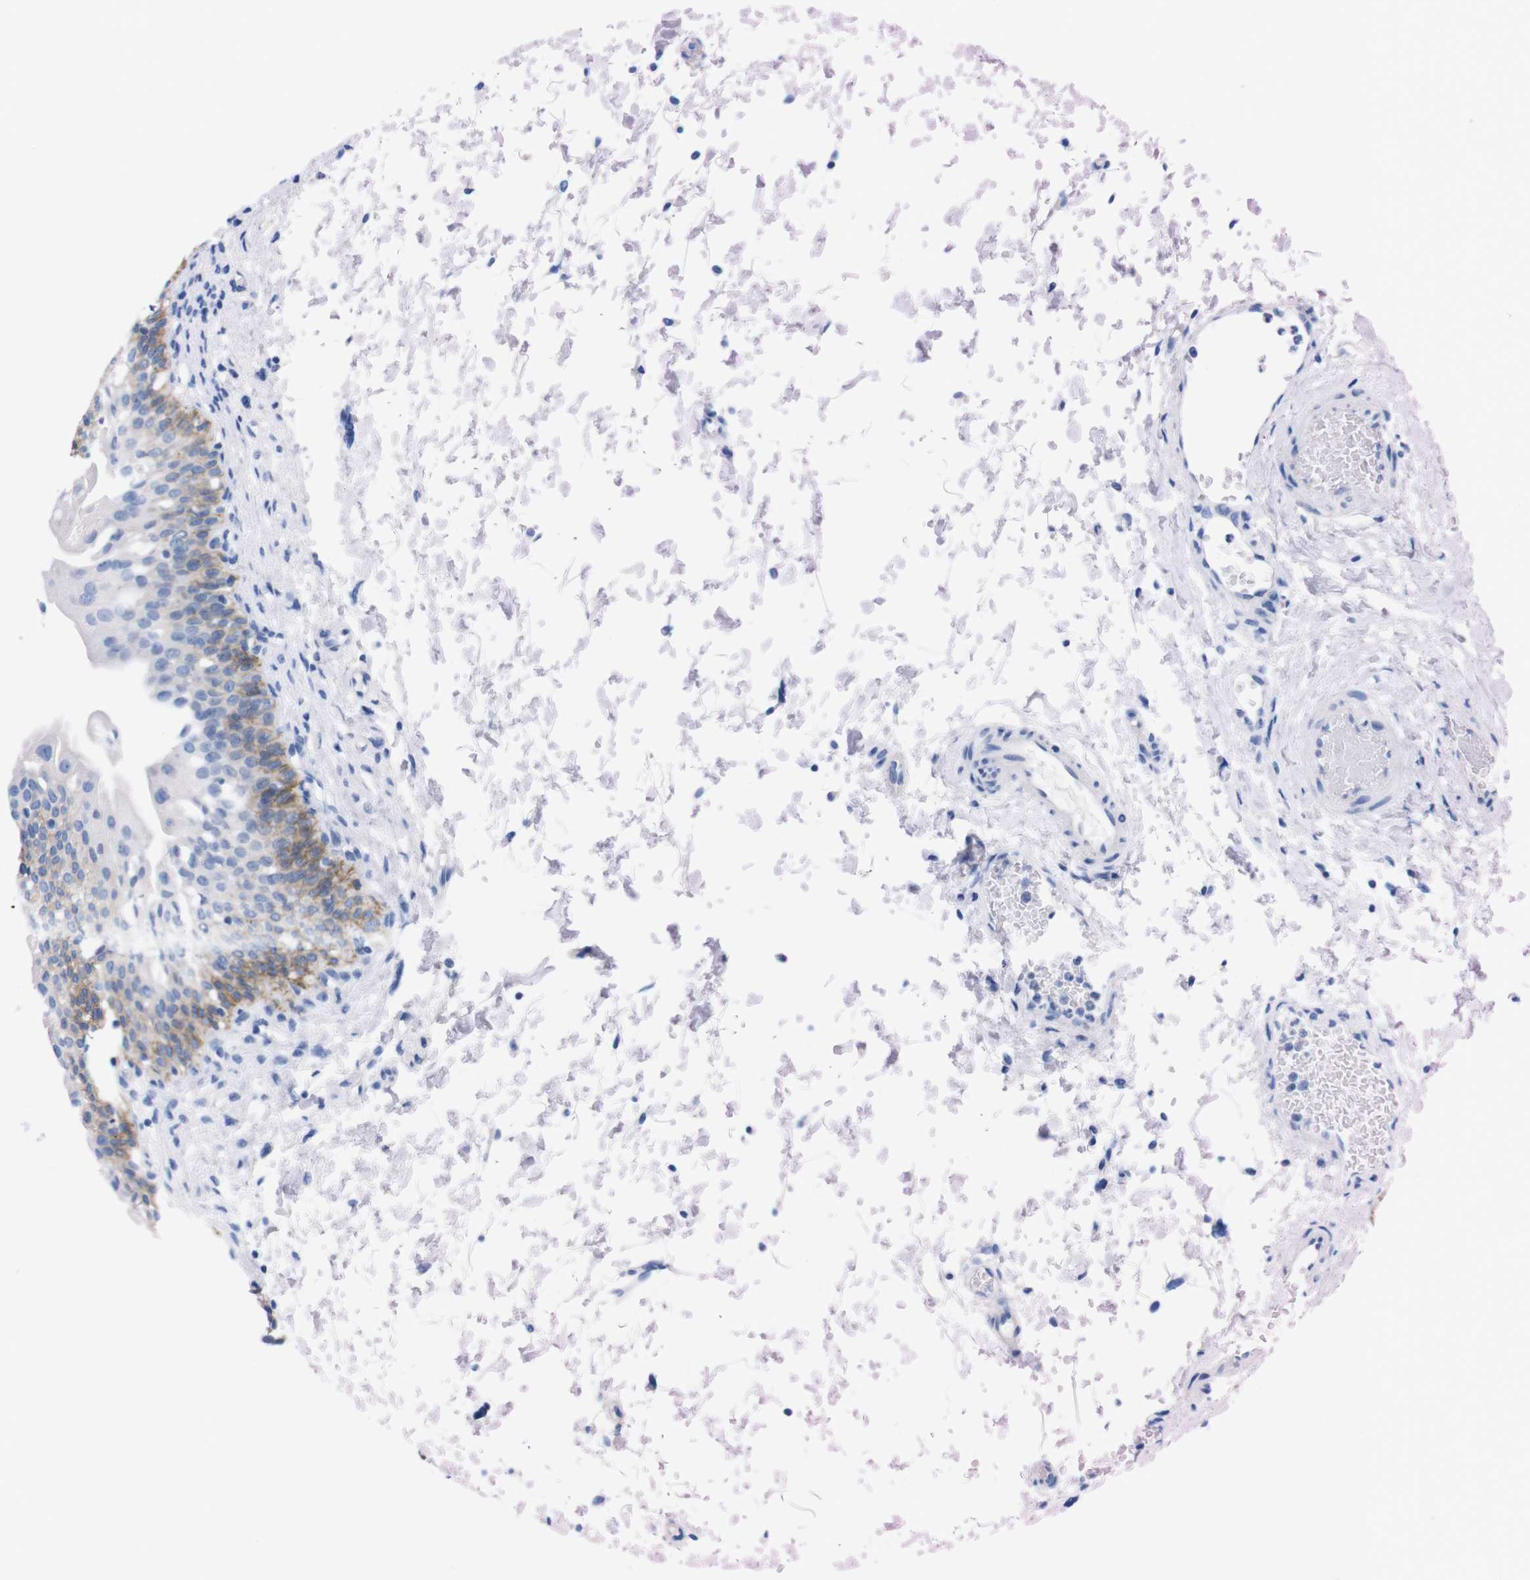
{"staining": {"intensity": "moderate", "quantity": "25%-75%", "location": "cytoplasmic/membranous"}, "tissue": "urinary bladder", "cell_type": "Urothelial cells", "image_type": "normal", "snomed": [{"axis": "morphology", "description": "Normal tissue, NOS"}, {"axis": "topography", "description": "Urinary bladder"}], "caption": "An IHC photomicrograph of benign tissue is shown. Protein staining in brown shows moderate cytoplasmic/membranous positivity in urinary bladder within urothelial cells.", "gene": "TMEM243", "patient": {"sex": "male", "age": 55}}